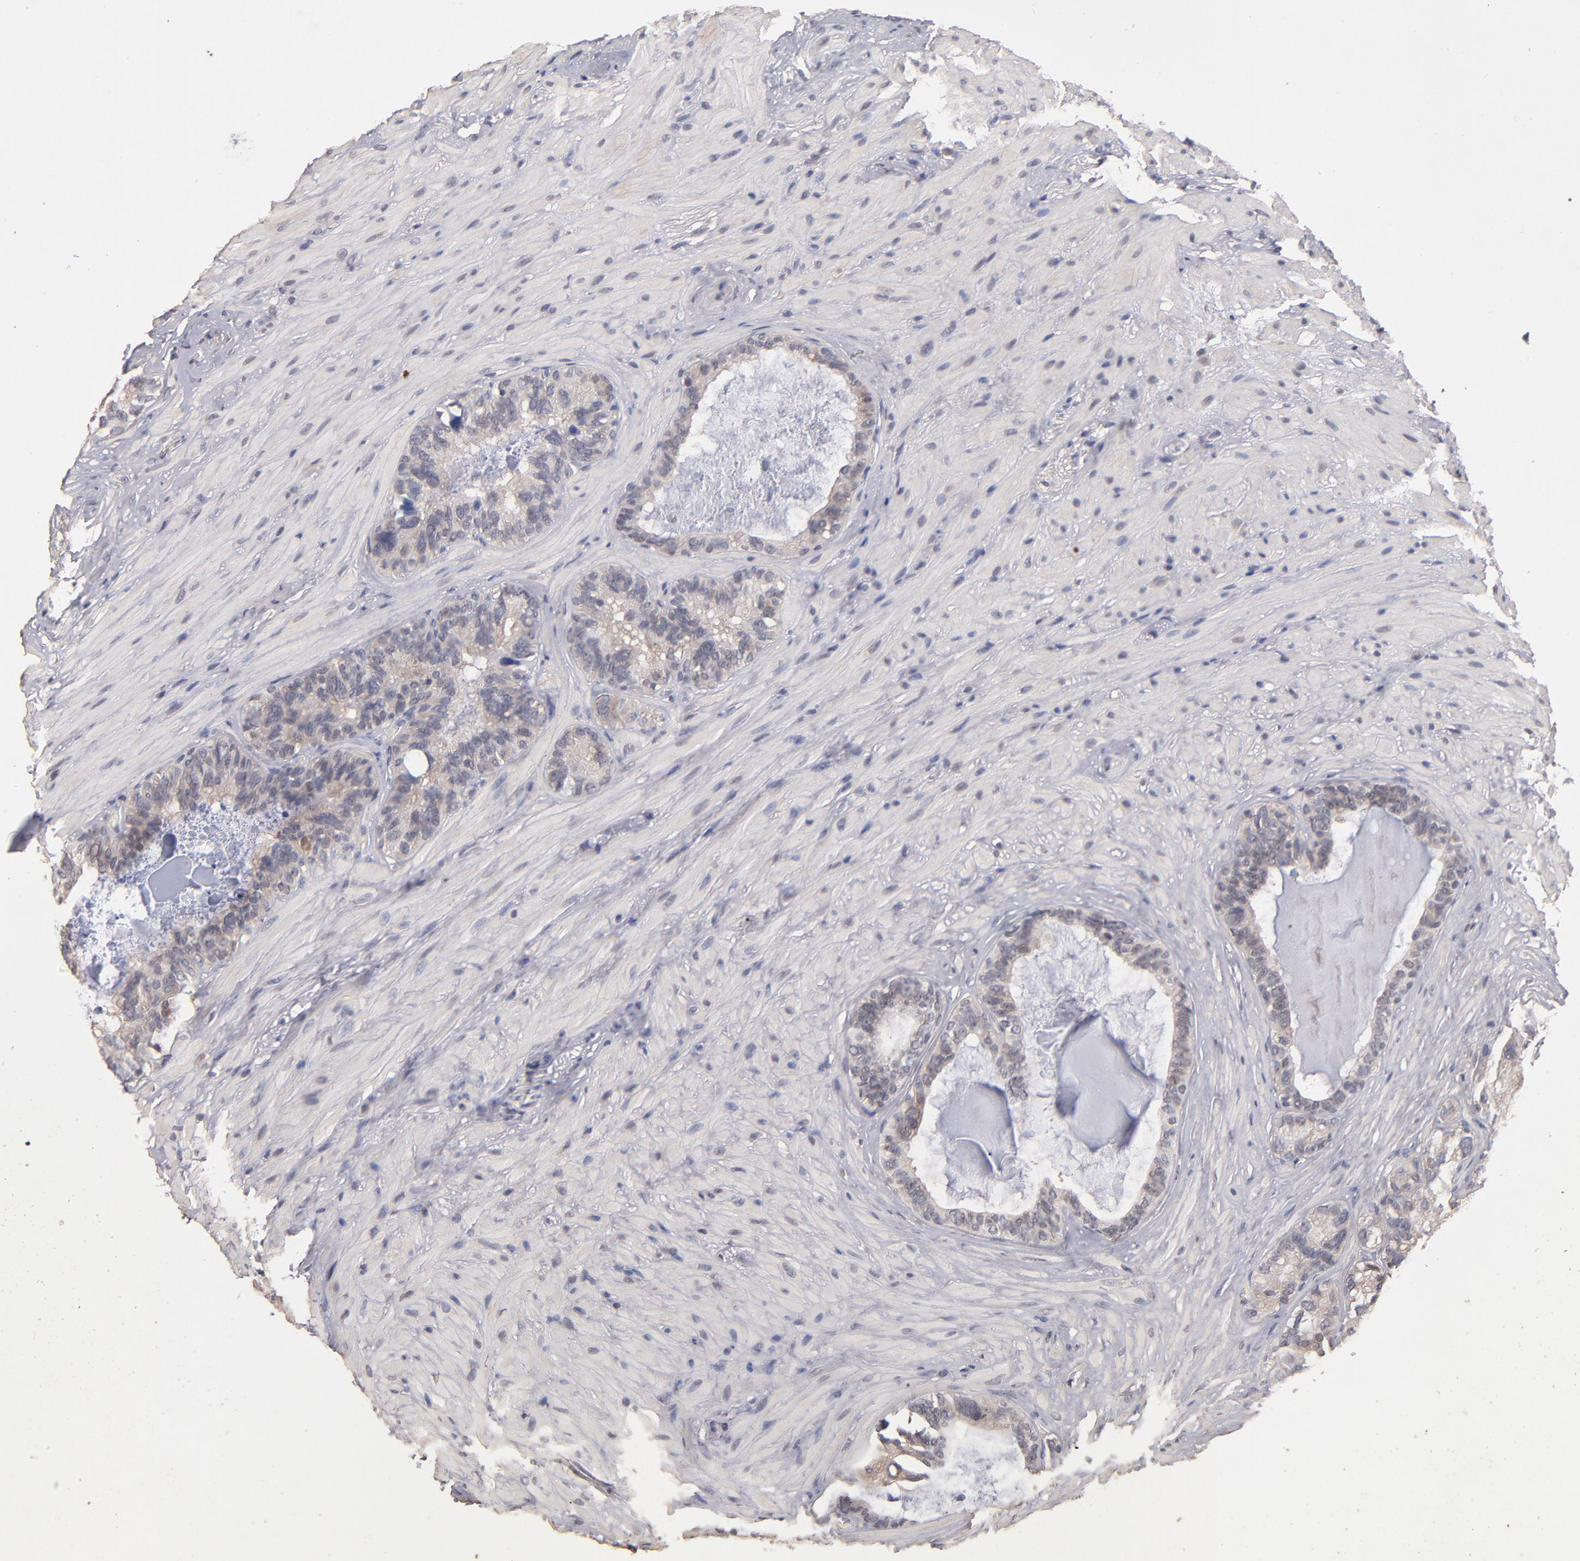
{"staining": {"intensity": "weak", "quantity": "25%-75%", "location": "cytoplasmic/membranous"}, "tissue": "seminal vesicle", "cell_type": "Glandular cells", "image_type": "normal", "snomed": [{"axis": "morphology", "description": "Normal tissue, NOS"}, {"axis": "topography", "description": "Seminal veicle"}], "caption": "Weak cytoplasmic/membranous expression is appreciated in approximately 25%-75% of glandular cells in normal seminal vesicle. (DAB IHC, brown staining for protein, blue staining for nuclei).", "gene": "PSMD10", "patient": {"sex": "male", "age": 63}}